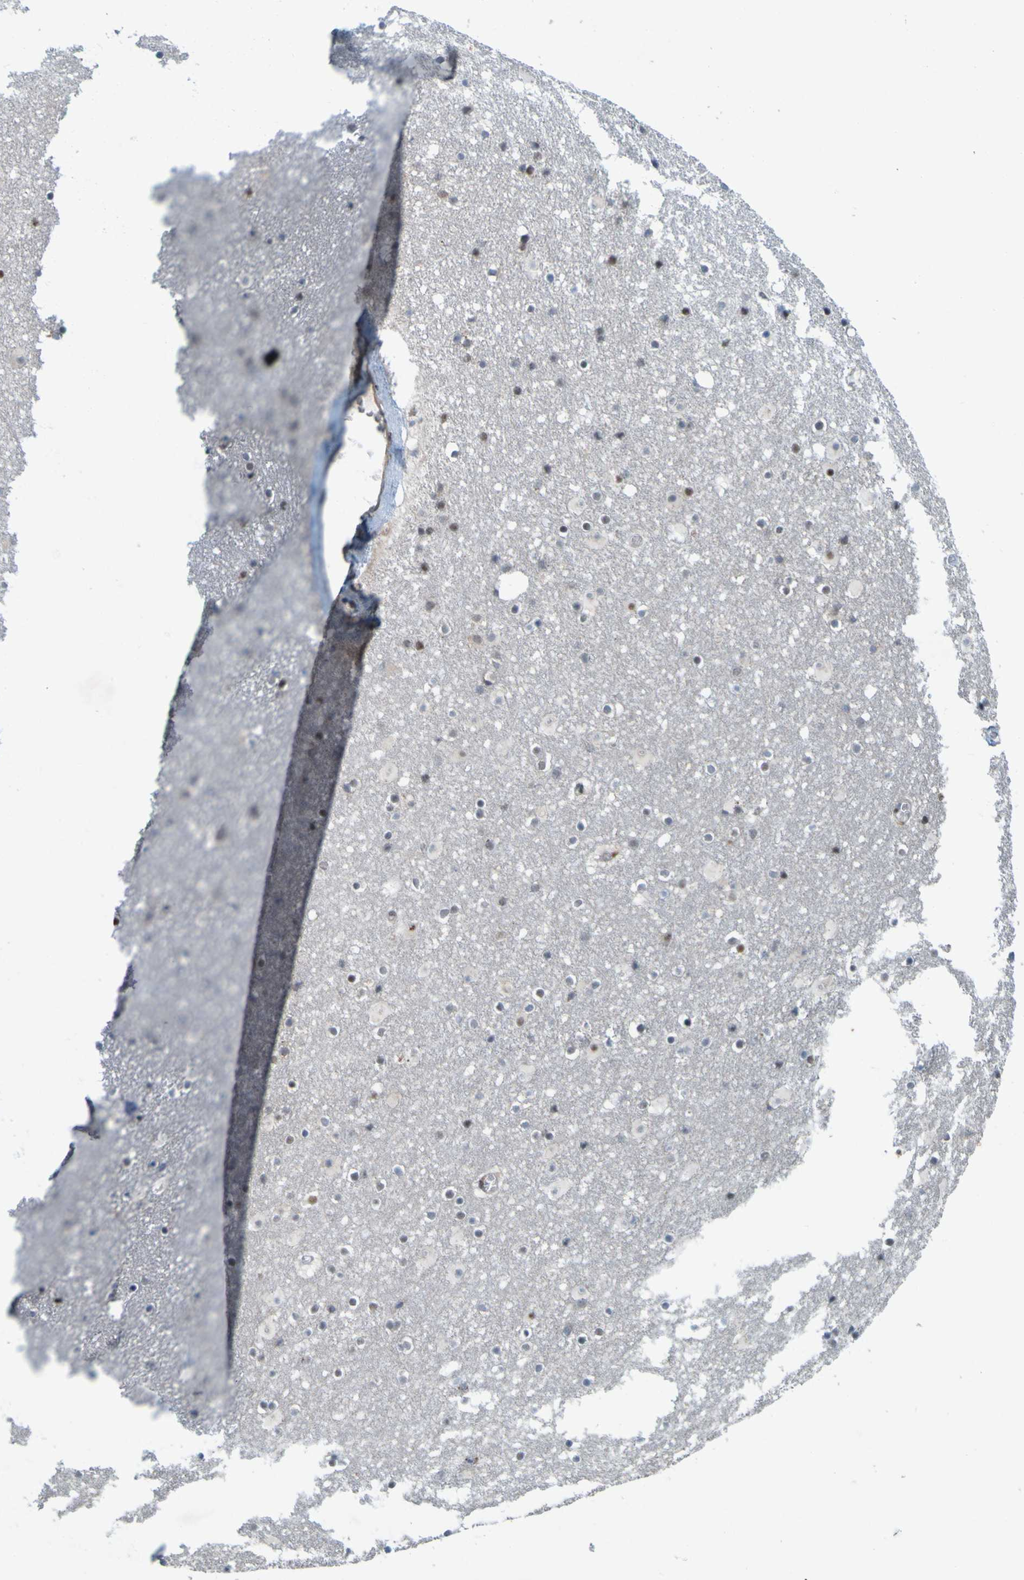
{"staining": {"intensity": "negative", "quantity": "none", "location": "none"}, "tissue": "caudate", "cell_type": "Glial cells", "image_type": "normal", "snomed": [{"axis": "morphology", "description": "Normal tissue, NOS"}, {"axis": "topography", "description": "Lateral ventricle wall"}], "caption": "Glial cells show no significant expression in unremarkable caudate.", "gene": "MCPH1", "patient": {"sex": "male", "age": 45}}